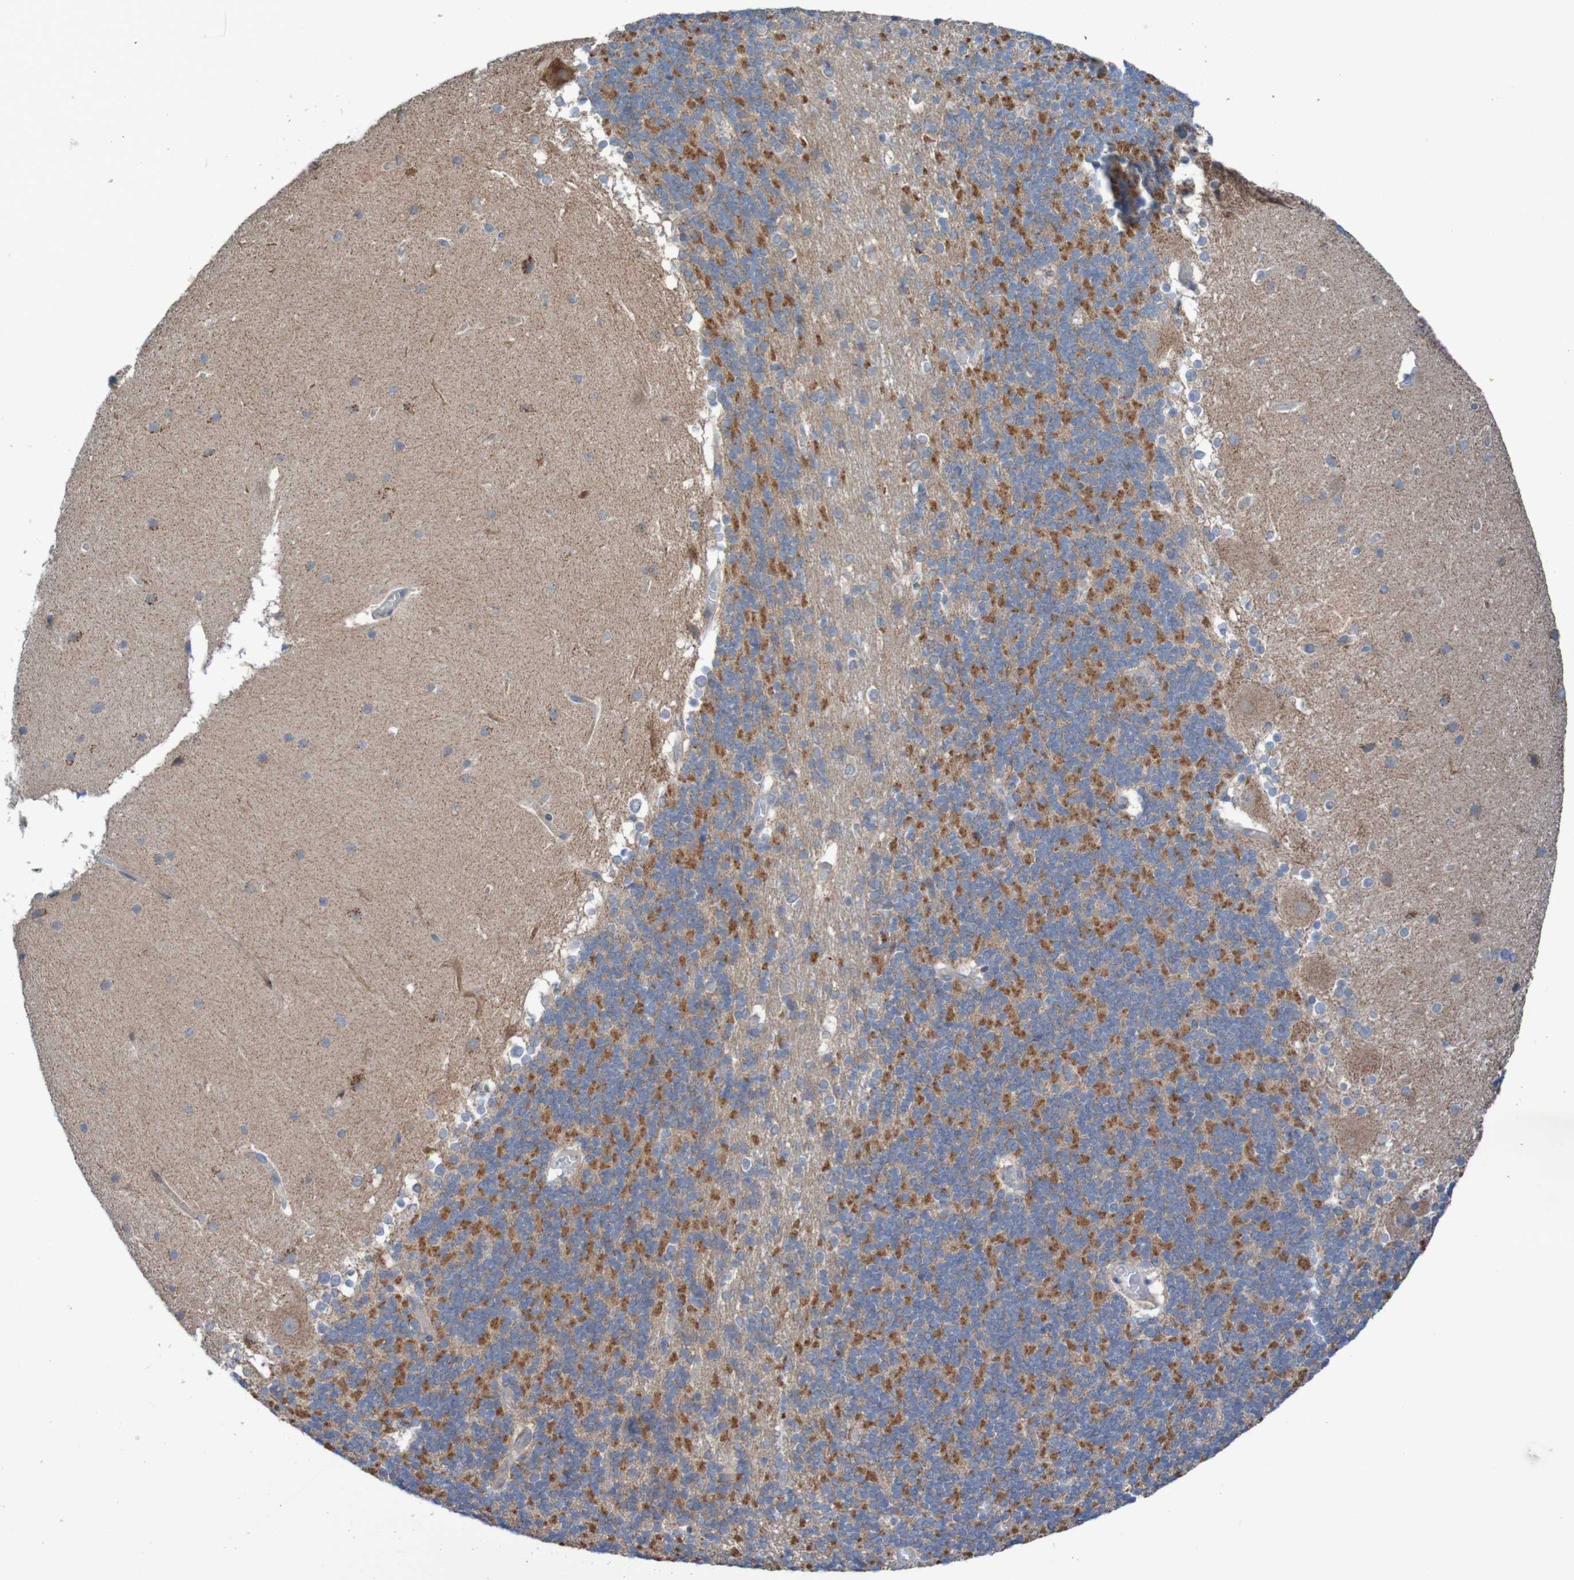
{"staining": {"intensity": "moderate", "quantity": "25%-75%", "location": "cytoplasmic/membranous"}, "tissue": "cerebellum", "cell_type": "Cells in granular layer", "image_type": "normal", "snomed": [{"axis": "morphology", "description": "Normal tissue, NOS"}, {"axis": "topography", "description": "Cerebellum"}], "caption": "Human cerebellum stained for a protein (brown) exhibits moderate cytoplasmic/membranous positive expression in about 25%-75% of cells in granular layer.", "gene": "PARP4", "patient": {"sex": "female", "age": 19}}